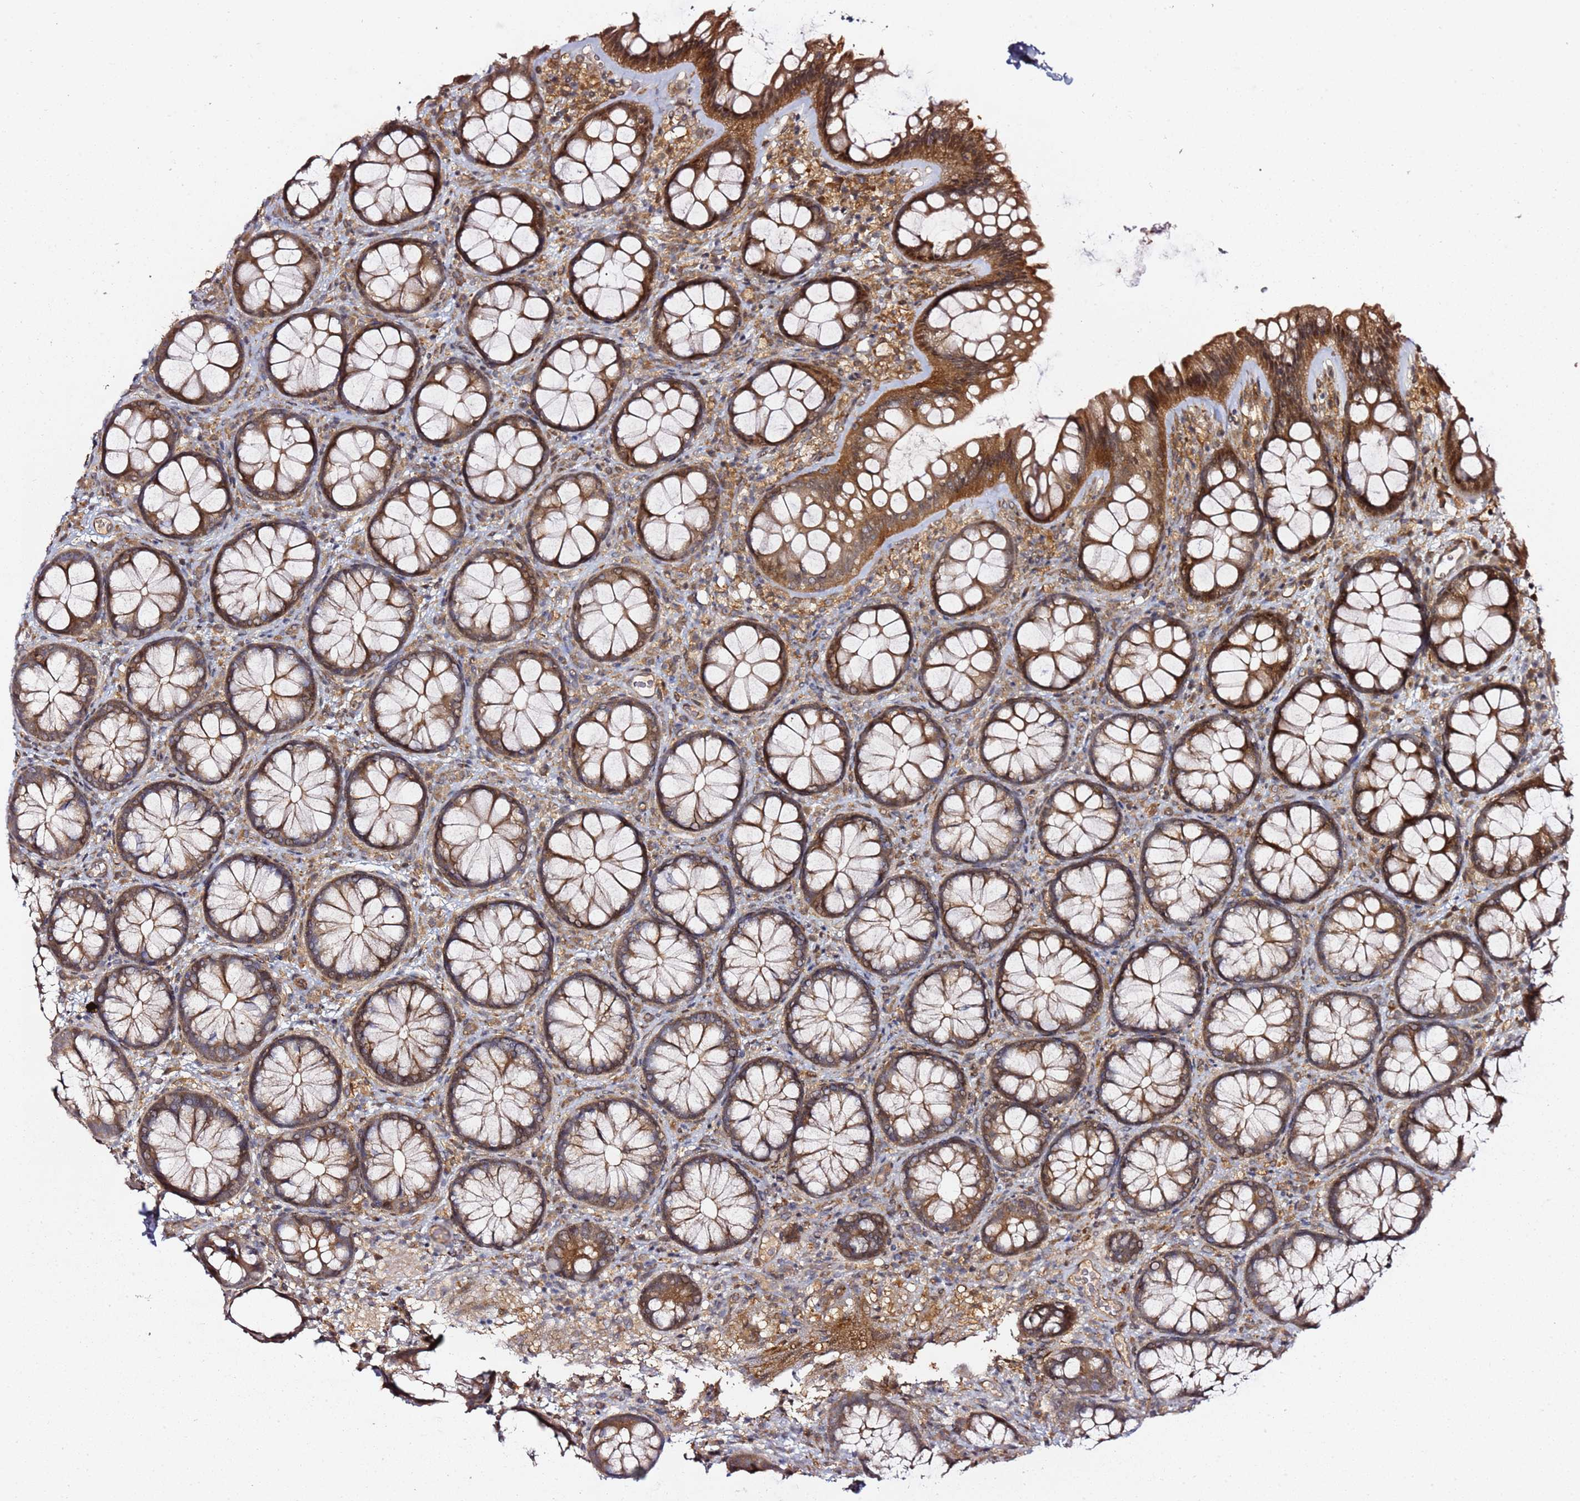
{"staining": {"intensity": "weak", "quantity": ">75%", "location": "cytoplasmic/membranous"}, "tissue": "colon", "cell_type": "Endothelial cells", "image_type": "normal", "snomed": [{"axis": "morphology", "description": "Normal tissue, NOS"}, {"axis": "topography", "description": "Colon"}], "caption": "Colon stained with immunohistochemistry displays weak cytoplasmic/membranous expression in approximately >75% of endothelial cells.", "gene": "PRKAB2", "patient": {"sex": "male", "age": 46}}